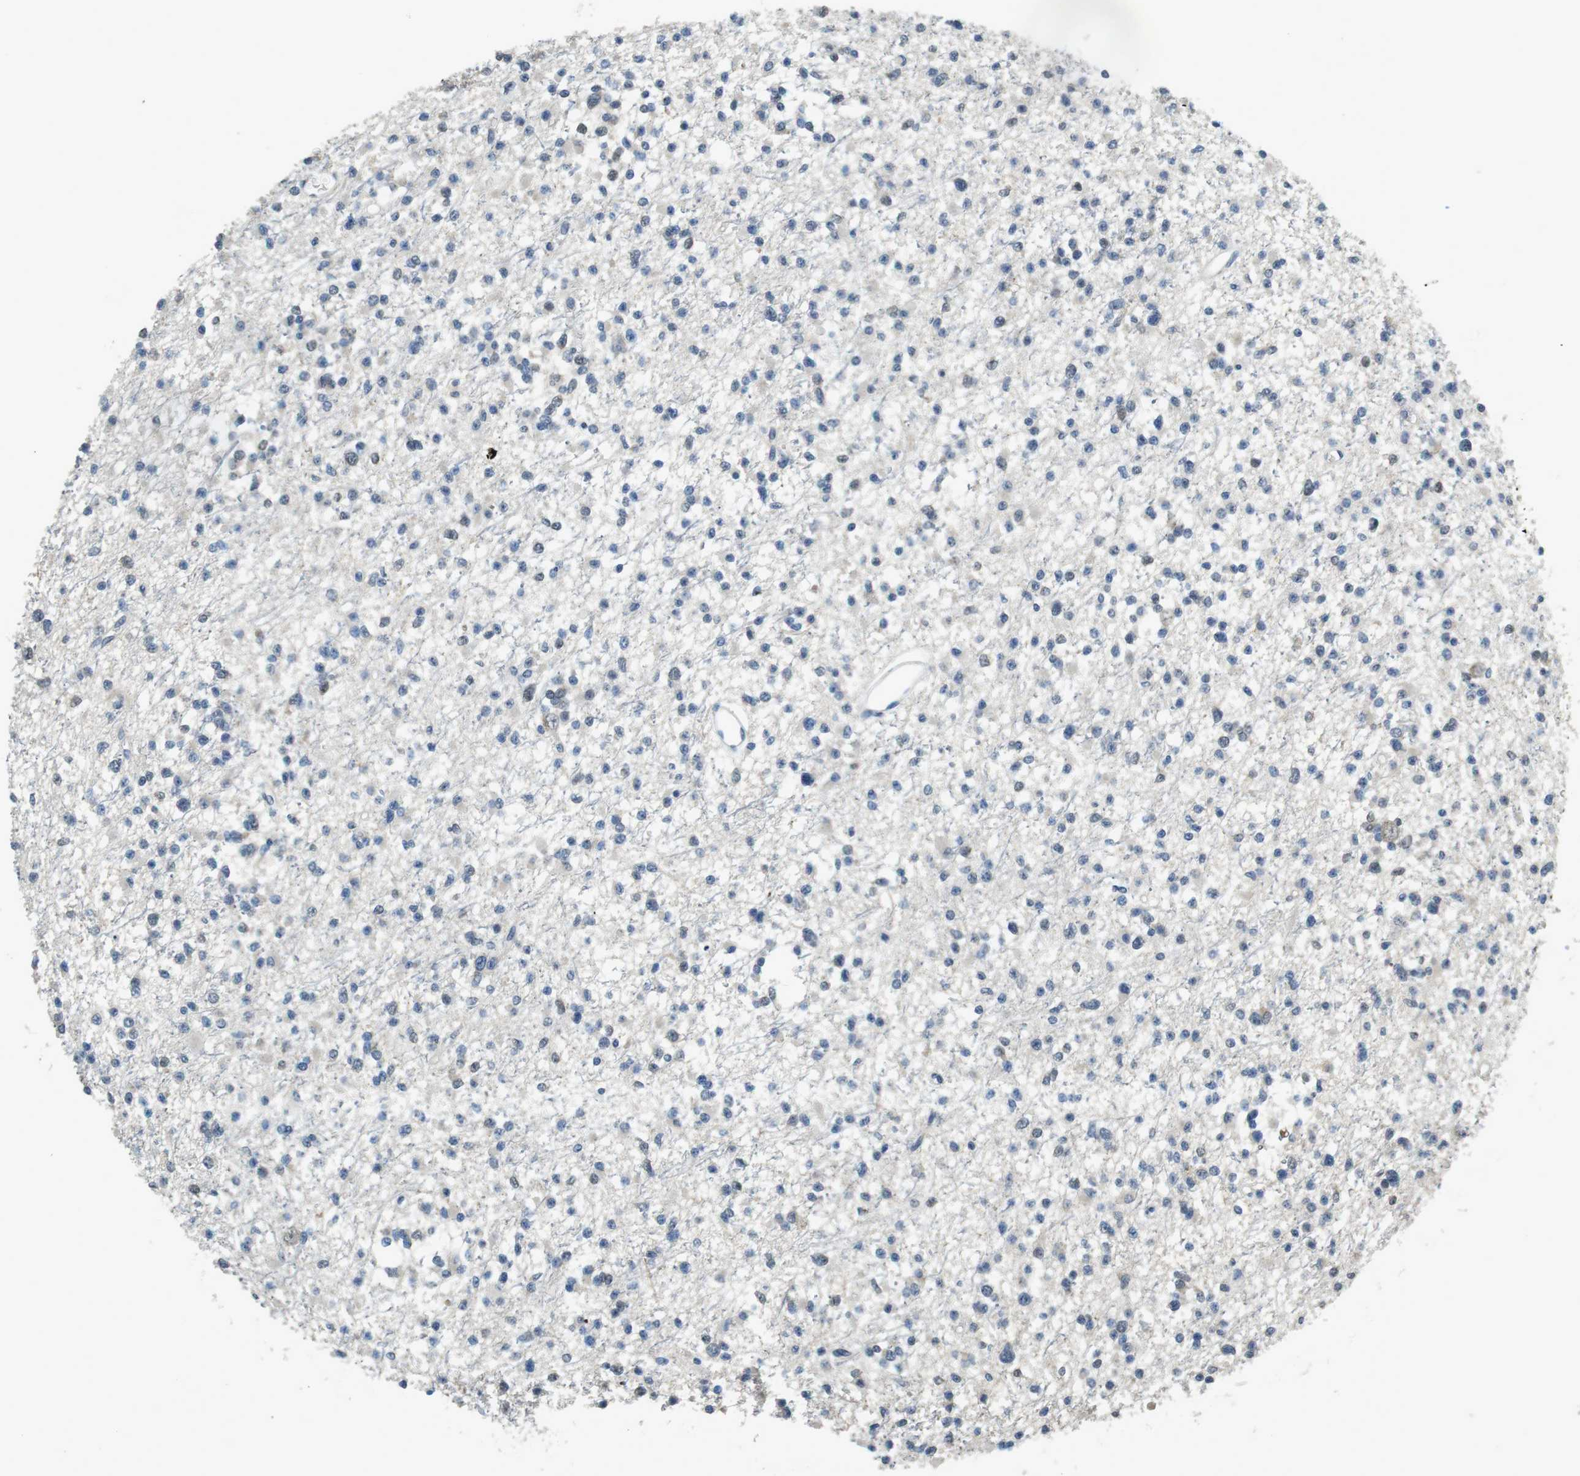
{"staining": {"intensity": "weak", "quantity": "<25%", "location": "nuclear"}, "tissue": "glioma", "cell_type": "Tumor cells", "image_type": "cancer", "snomed": [{"axis": "morphology", "description": "Glioma, malignant, Low grade"}, {"axis": "topography", "description": "Brain"}], "caption": "Immunohistochemical staining of glioma demonstrates no significant positivity in tumor cells.", "gene": "CLDN7", "patient": {"sex": "female", "age": 22}}